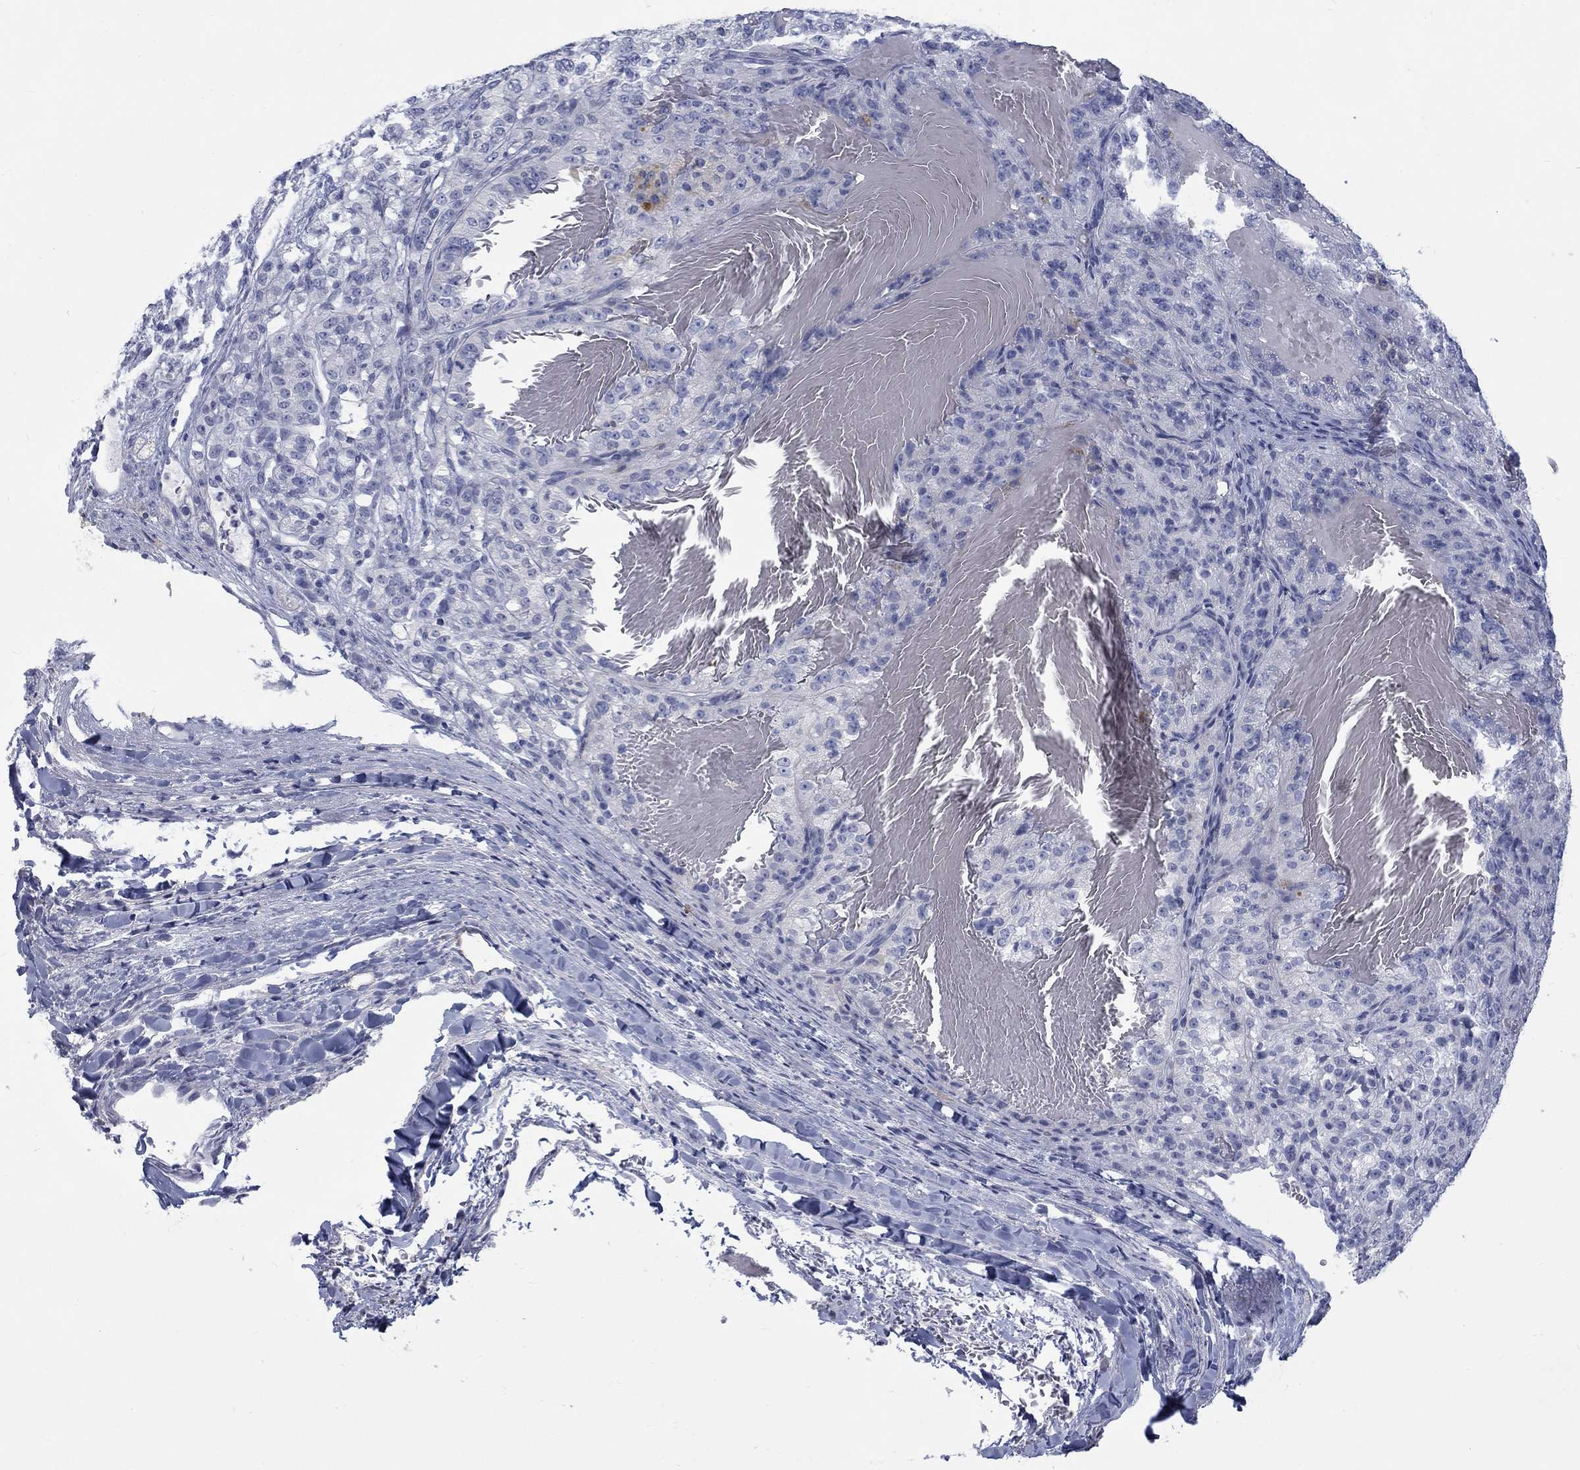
{"staining": {"intensity": "negative", "quantity": "none", "location": "none"}, "tissue": "renal cancer", "cell_type": "Tumor cells", "image_type": "cancer", "snomed": [{"axis": "morphology", "description": "Adenocarcinoma, NOS"}, {"axis": "topography", "description": "Kidney"}], "caption": "Human renal cancer stained for a protein using immunohistochemistry (IHC) demonstrates no staining in tumor cells.", "gene": "RFTN2", "patient": {"sex": "female", "age": 63}}